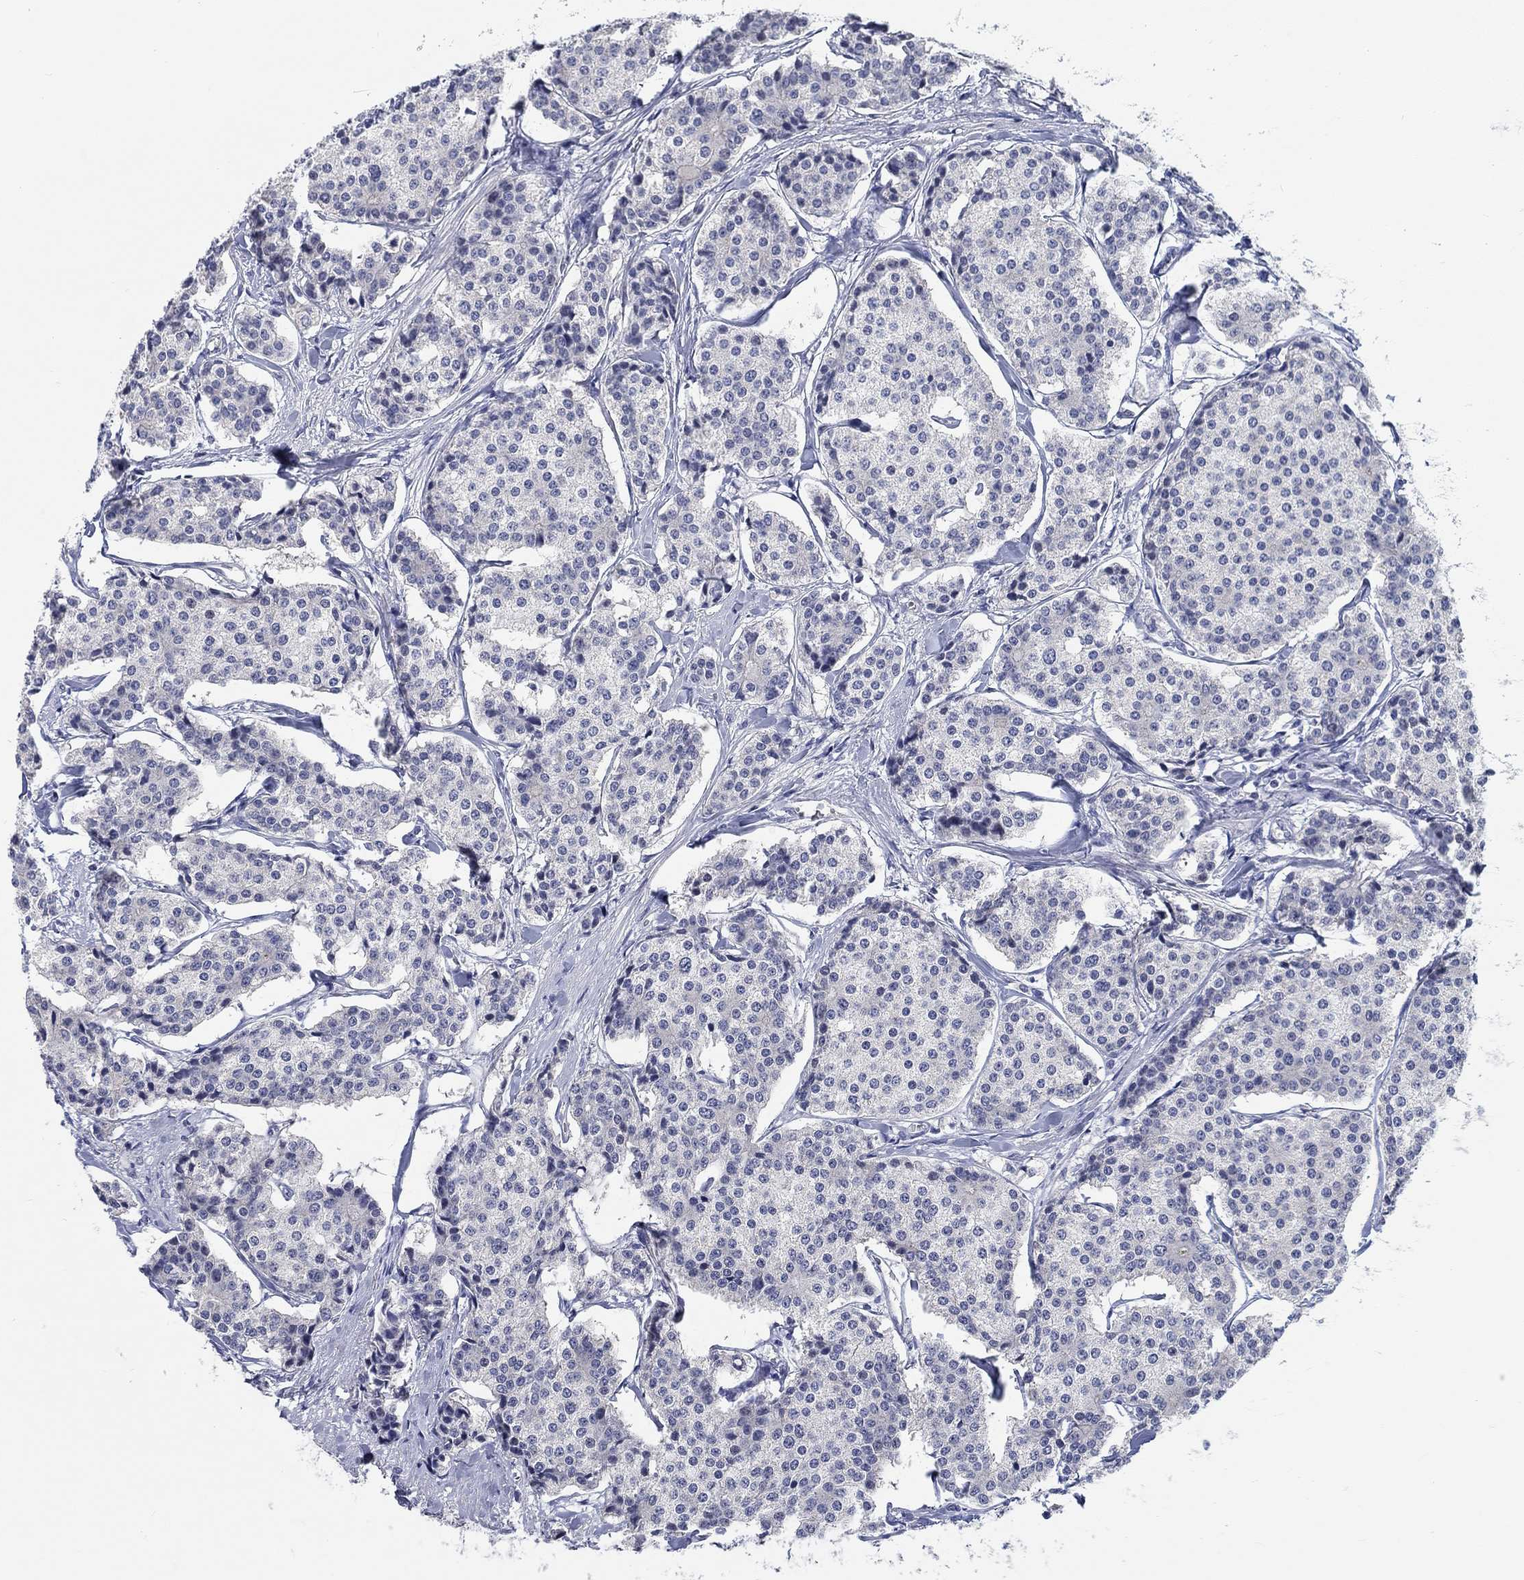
{"staining": {"intensity": "negative", "quantity": "none", "location": "none"}, "tissue": "carcinoid", "cell_type": "Tumor cells", "image_type": "cancer", "snomed": [{"axis": "morphology", "description": "Carcinoid, malignant, NOS"}, {"axis": "topography", "description": "Small intestine"}], "caption": "Tumor cells show no significant protein expression in carcinoid (malignant).", "gene": "SMIM18", "patient": {"sex": "female", "age": 65}}